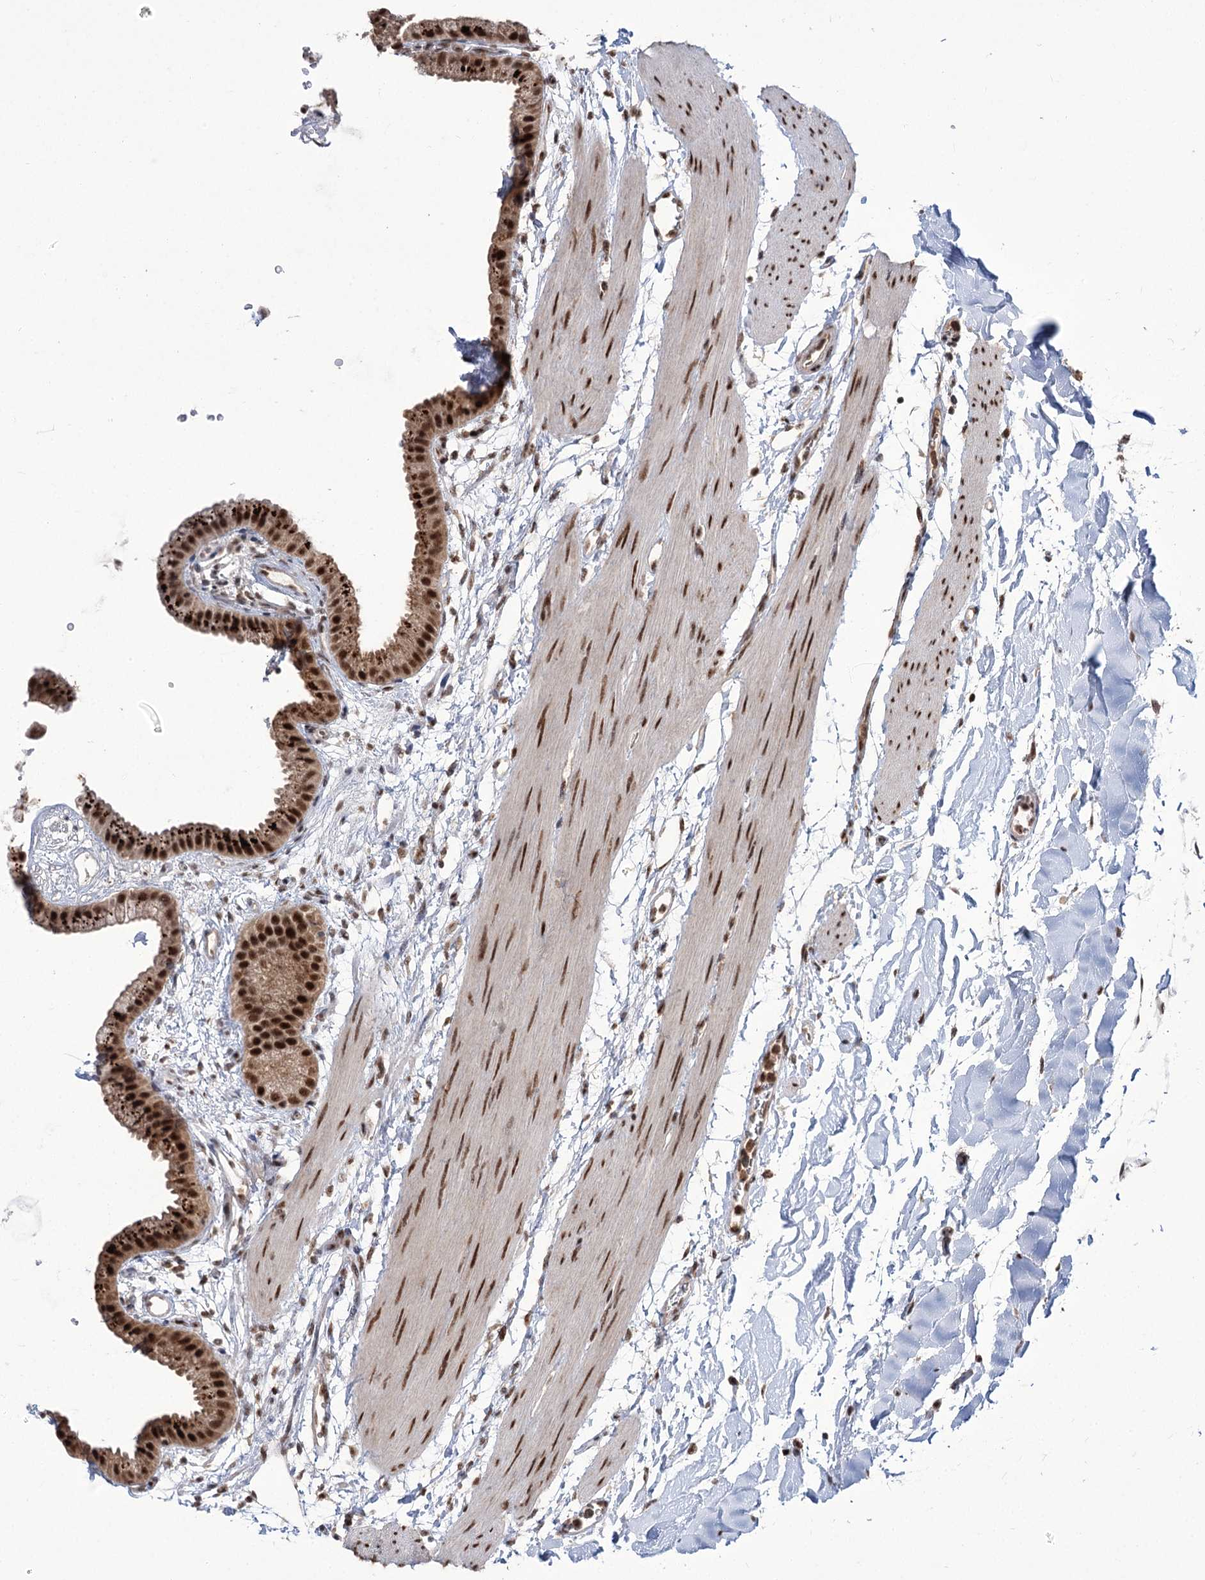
{"staining": {"intensity": "strong", "quantity": ">75%", "location": "nuclear"}, "tissue": "gallbladder", "cell_type": "Glandular cells", "image_type": "normal", "snomed": [{"axis": "morphology", "description": "Normal tissue, NOS"}, {"axis": "topography", "description": "Gallbladder"}], "caption": "IHC micrograph of benign gallbladder: gallbladder stained using immunohistochemistry (IHC) shows high levels of strong protein expression localized specifically in the nuclear of glandular cells, appearing as a nuclear brown color.", "gene": "ERCC3", "patient": {"sex": "female", "age": 64}}